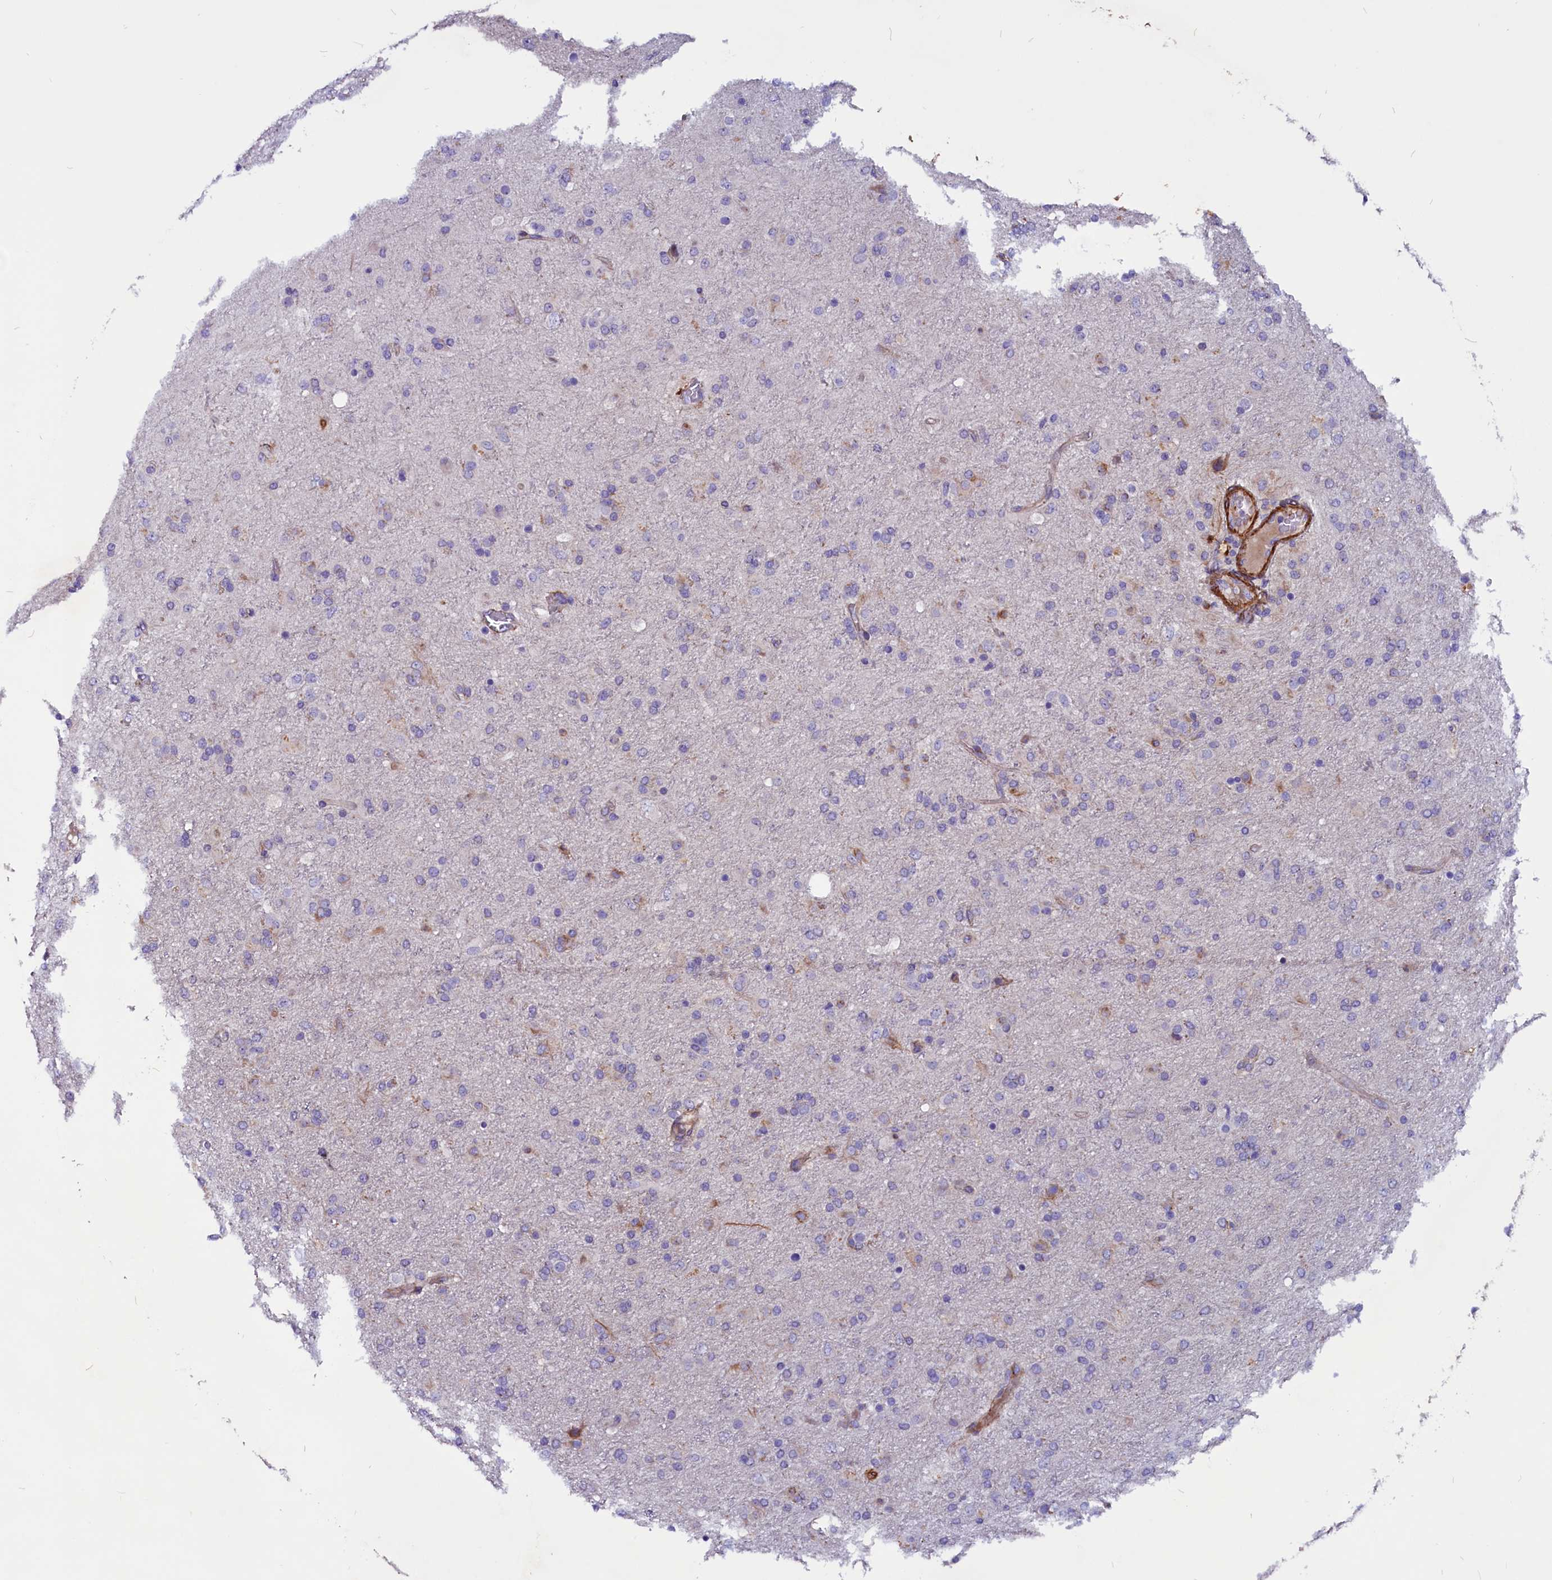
{"staining": {"intensity": "negative", "quantity": "none", "location": "none"}, "tissue": "glioma", "cell_type": "Tumor cells", "image_type": "cancer", "snomed": [{"axis": "morphology", "description": "Glioma, malignant, Low grade"}, {"axis": "topography", "description": "Brain"}], "caption": "Glioma was stained to show a protein in brown. There is no significant staining in tumor cells.", "gene": "ZNF749", "patient": {"sex": "male", "age": 65}}